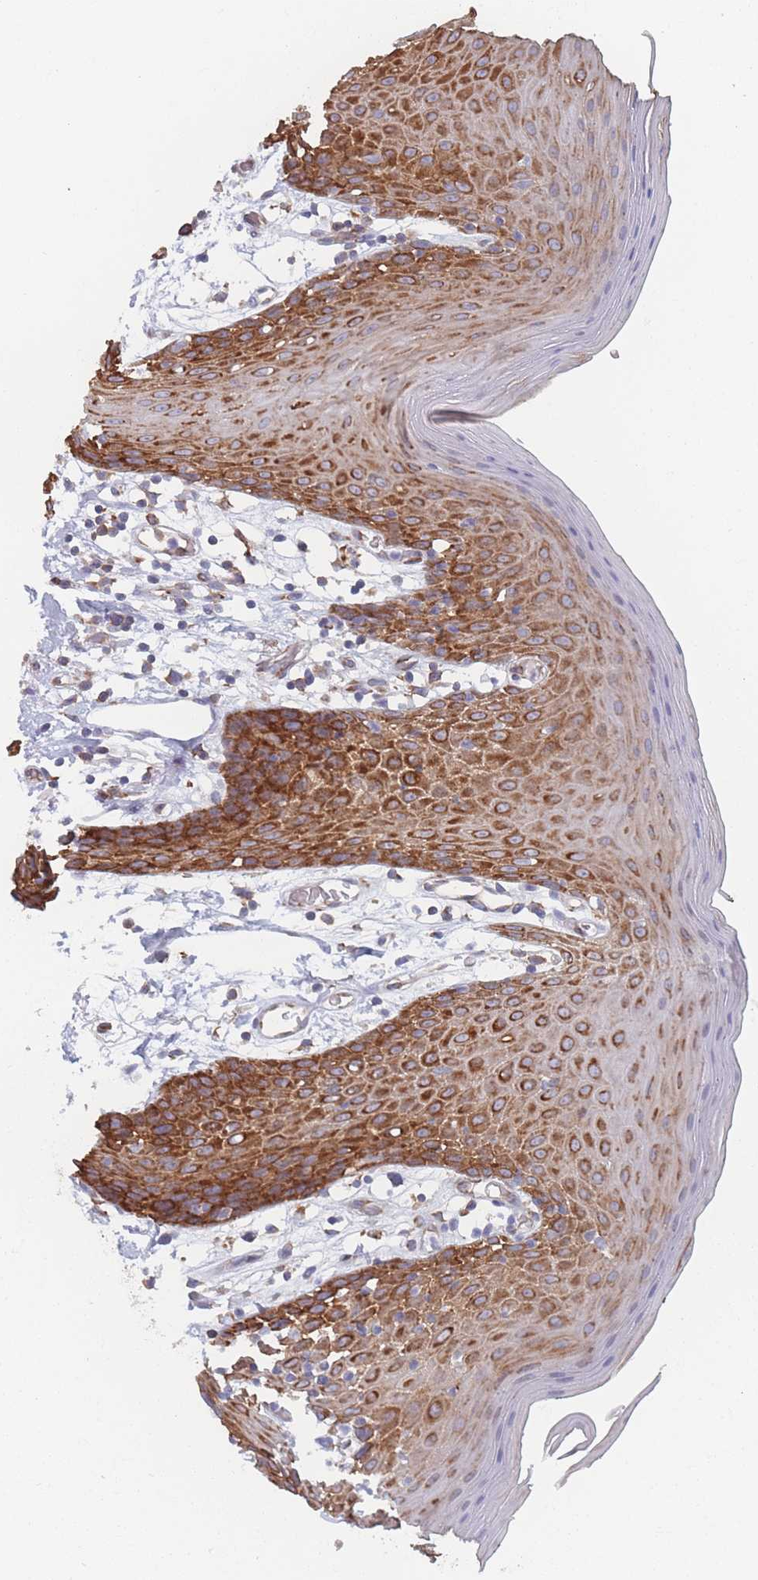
{"staining": {"intensity": "strong", "quantity": ">75%", "location": "cytoplasmic/membranous"}, "tissue": "oral mucosa", "cell_type": "Squamous epithelial cells", "image_type": "normal", "snomed": [{"axis": "morphology", "description": "Normal tissue, NOS"}, {"axis": "topography", "description": "Oral tissue"}, {"axis": "topography", "description": "Tounge, NOS"}], "caption": "Brown immunohistochemical staining in unremarkable oral mucosa demonstrates strong cytoplasmic/membranous staining in approximately >75% of squamous epithelial cells.", "gene": "EEF1B2", "patient": {"sex": "female", "age": 59}}